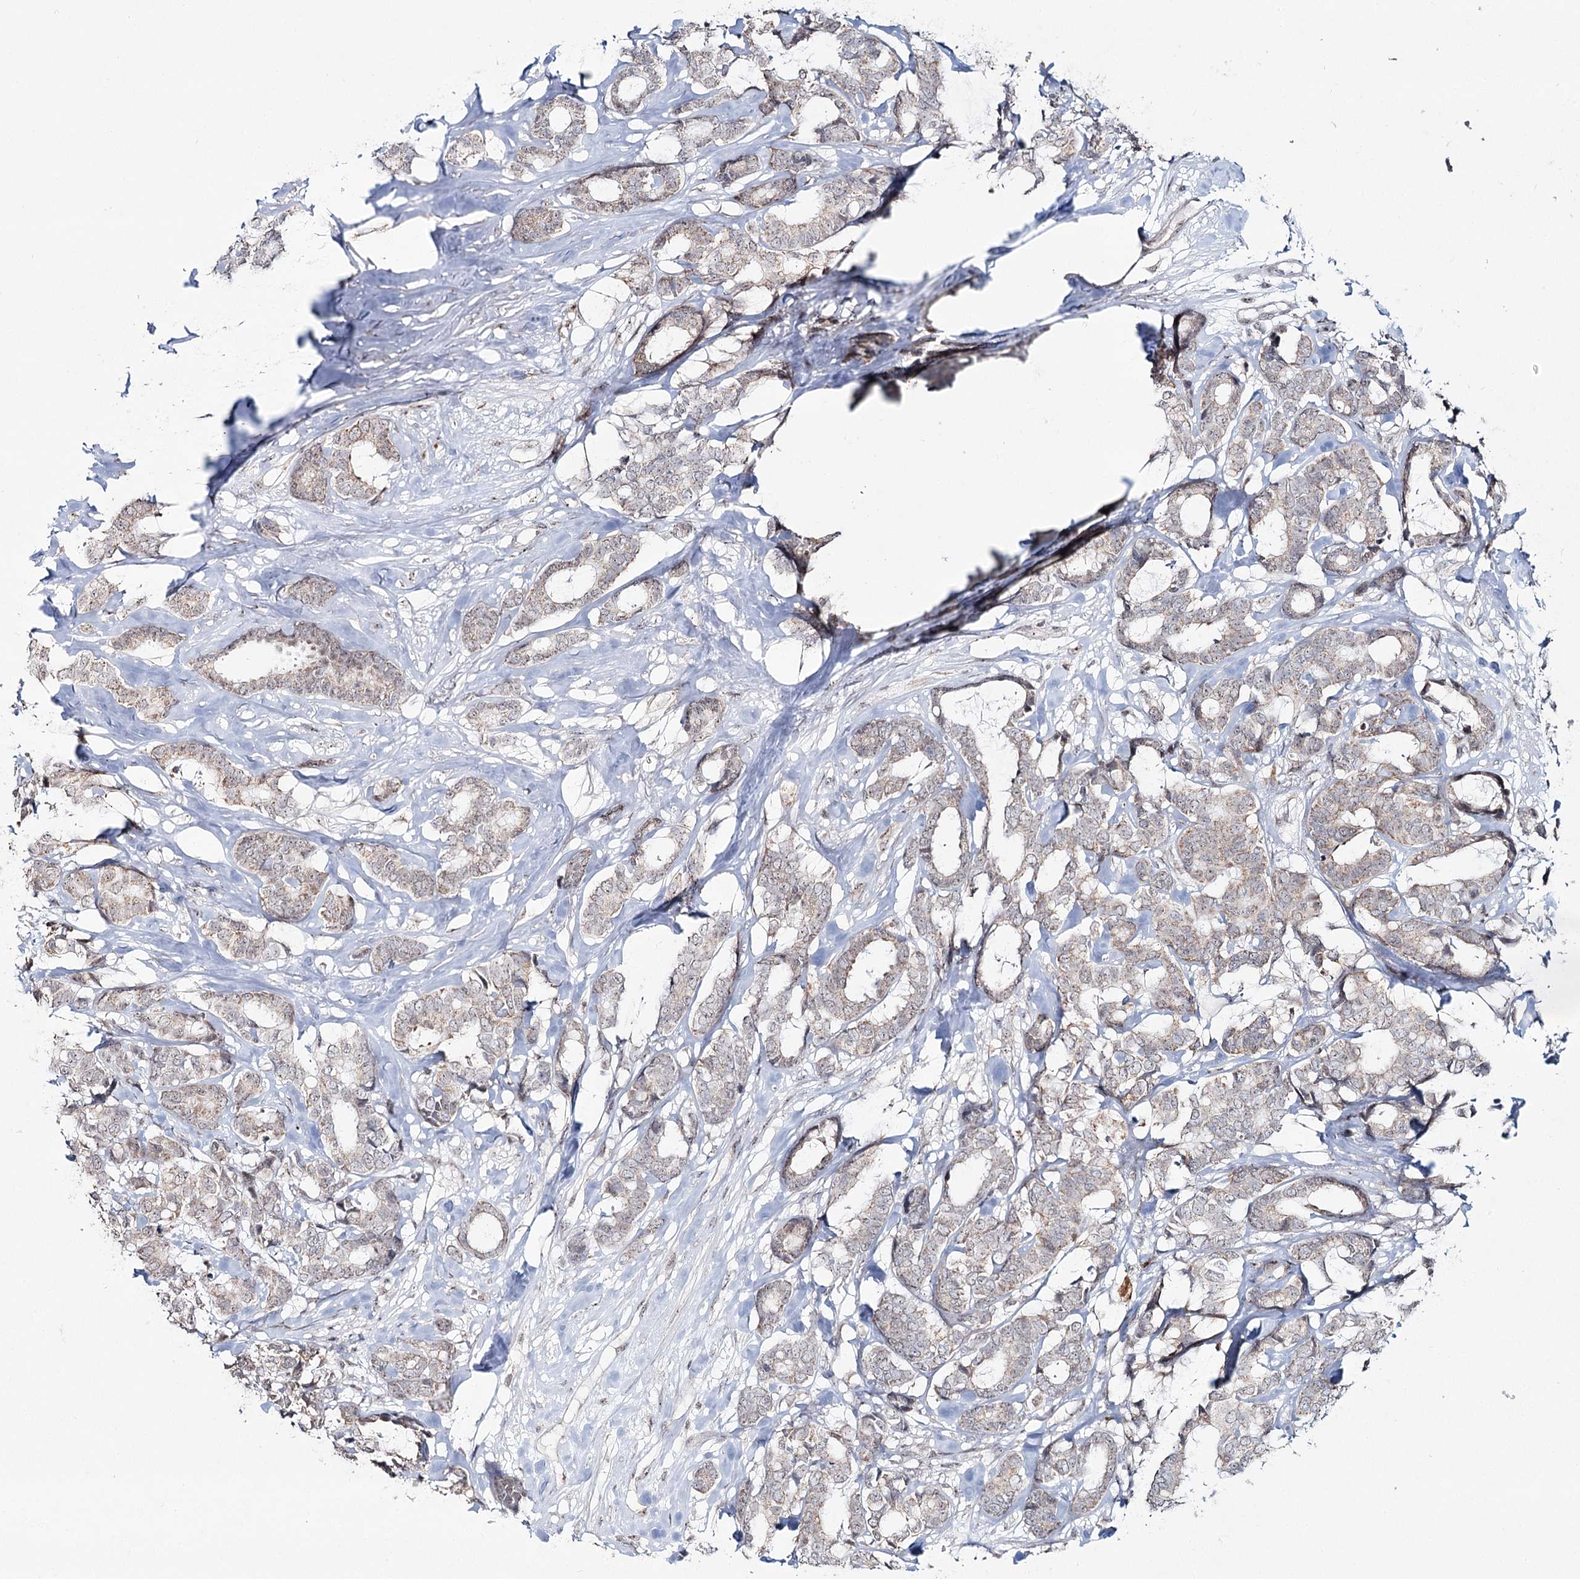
{"staining": {"intensity": "weak", "quantity": "25%-75%", "location": "cytoplasmic/membranous"}, "tissue": "breast cancer", "cell_type": "Tumor cells", "image_type": "cancer", "snomed": [{"axis": "morphology", "description": "Duct carcinoma"}, {"axis": "topography", "description": "Breast"}], "caption": "Protein expression by immunohistochemistry (IHC) reveals weak cytoplasmic/membranous expression in approximately 25%-75% of tumor cells in breast cancer (invasive ductal carcinoma).", "gene": "ATAD1", "patient": {"sex": "female", "age": 87}}